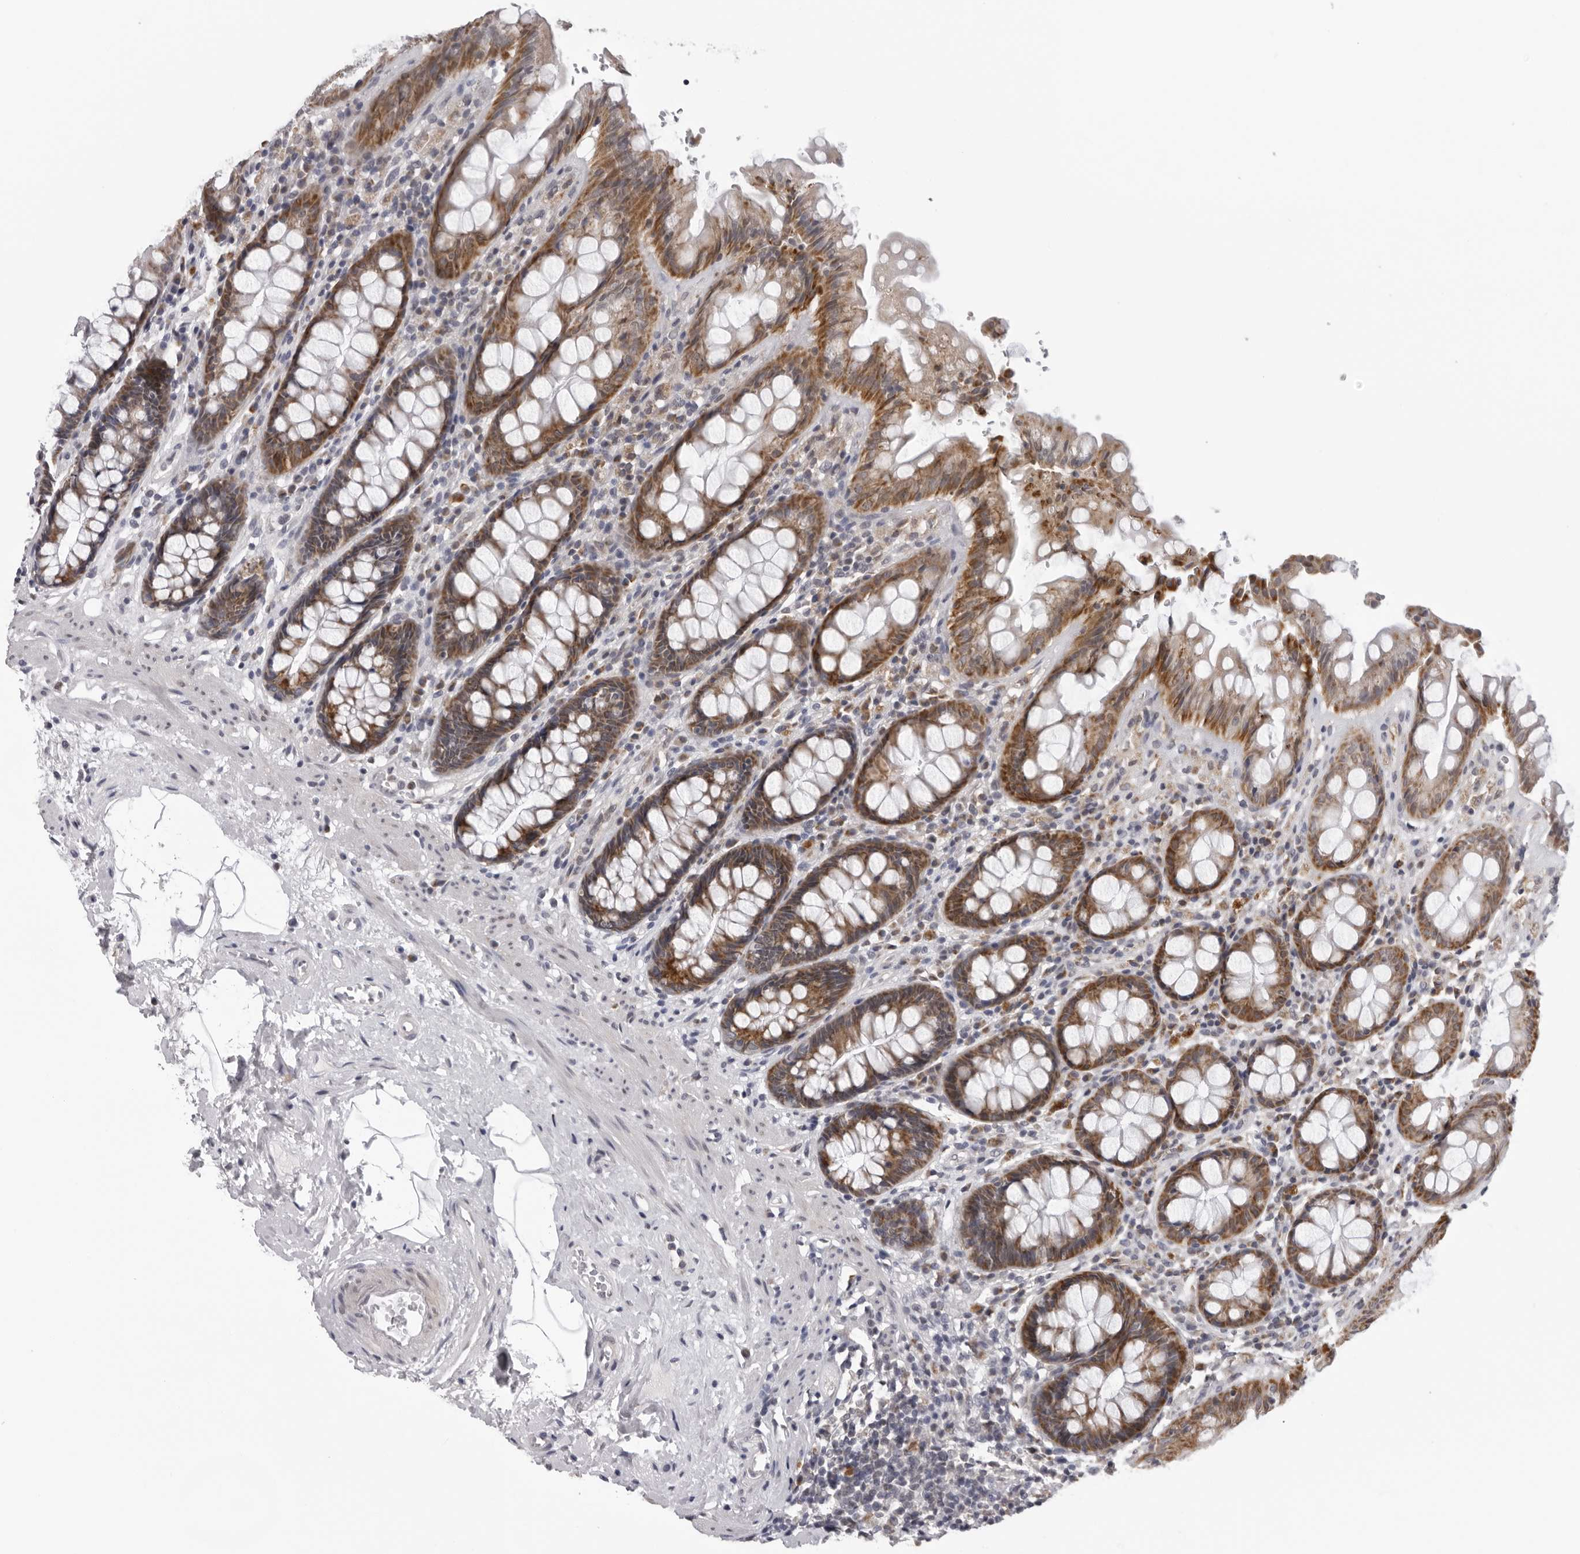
{"staining": {"intensity": "strong", "quantity": ">75%", "location": "cytoplasmic/membranous"}, "tissue": "rectum", "cell_type": "Glandular cells", "image_type": "normal", "snomed": [{"axis": "morphology", "description": "Normal tissue, NOS"}, {"axis": "topography", "description": "Rectum"}], "caption": "Immunohistochemistry of benign human rectum reveals high levels of strong cytoplasmic/membranous positivity in approximately >75% of glandular cells.", "gene": "CPT2", "patient": {"sex": "male", "age": 64}}